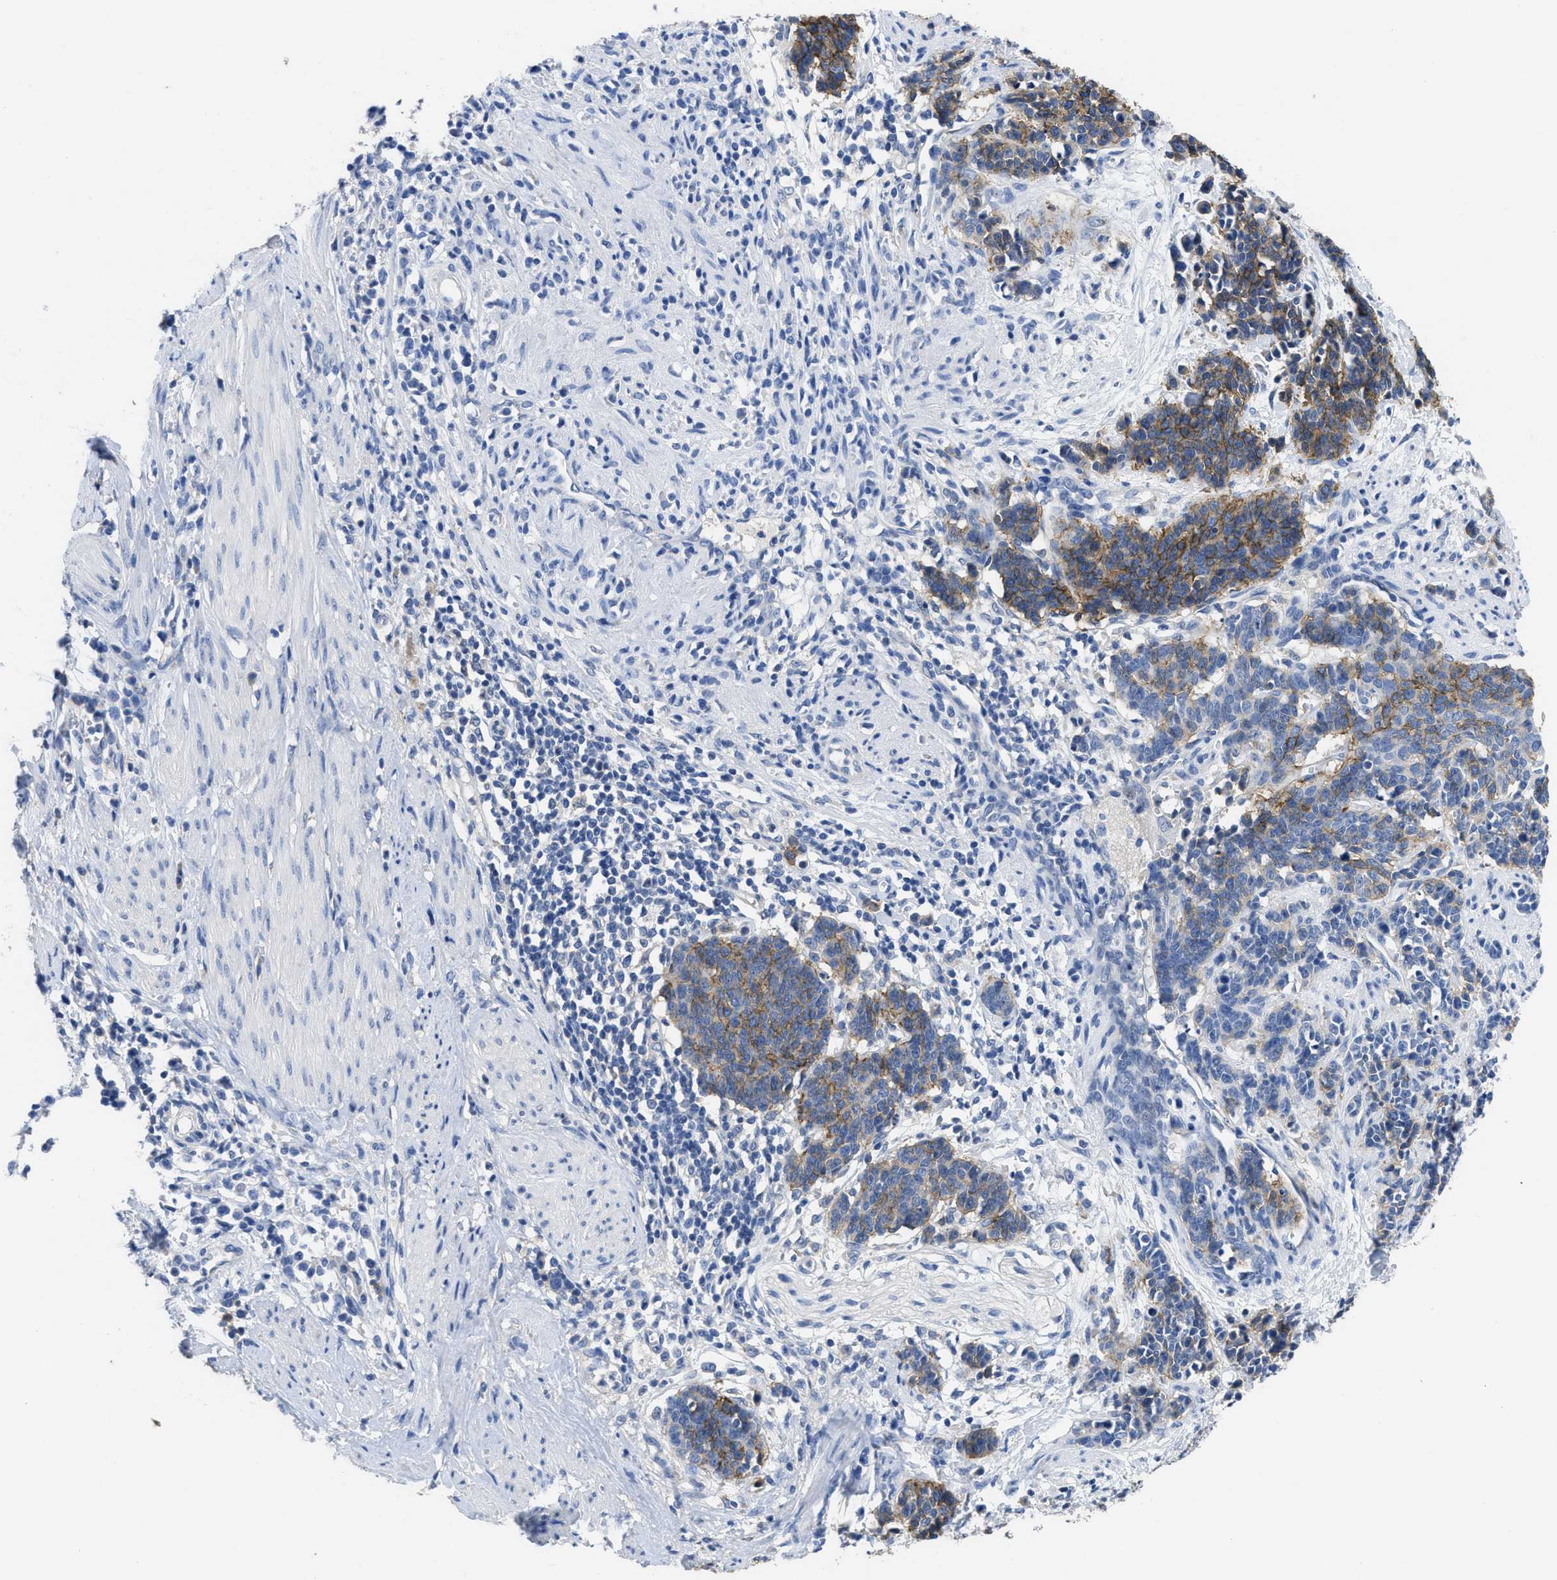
{"staining": {"intensity": "moderate", "quantity": ">75%", "location": "cytoplasmic/membranous"}, "tissue": "cervical cancer", "cell_type": "Tumor cells", "image_type": "cancer", "snomed": [{"axis": "morphology", "description": "Squamous cell carcinoma, NOS"}, {"axis": "topography", "description": "Cervix"}], "caption": "Immunohistochemical staining of cervical squamous cell carcinoma shows medium levels of moderate cytoplasmic/membranous expression in approximately >75% of tumor cells.", "gene": "CA9", "patient": {"sex": "female", "age": 35}}